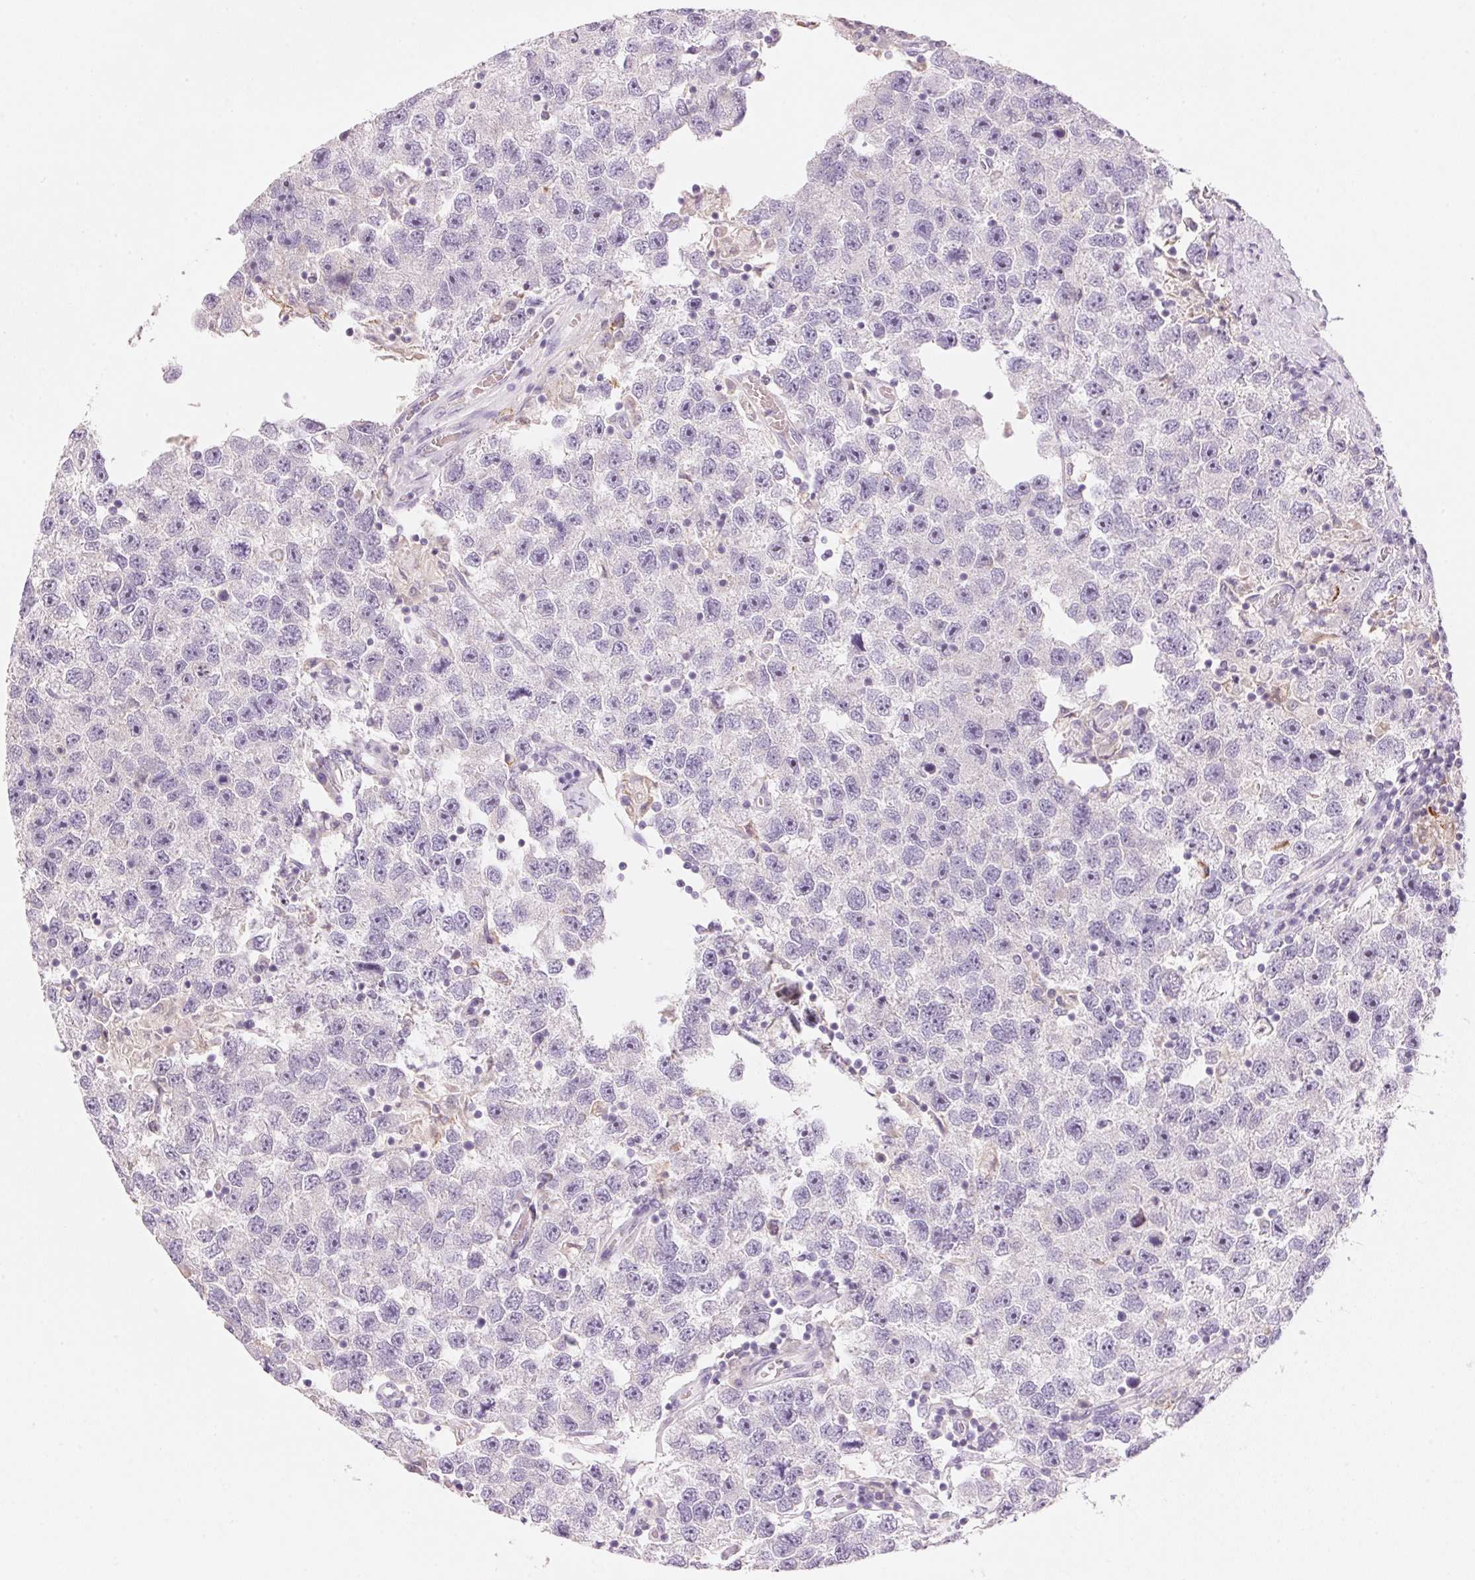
{"staining": {"intensity": "negative", "quantity": "none", "location": "none"}, "tissue": "testis cancer", "cell_type": "Tumor cells", "image_type": "cancer", "snomed": [{"axis": "morphology", "description": "Seminoma, NOS"}, {"axis": "topography", "description": "Testis"}], "caption": "This histopathology image is of testis cancer (seminoma) stained with IHC to label a protein in brown with the nuclei are counter-stained blue. There is no positivity in tumor cells.", "gene": "CYP11B1", "patient": {"sex": "male", "age": 26}}